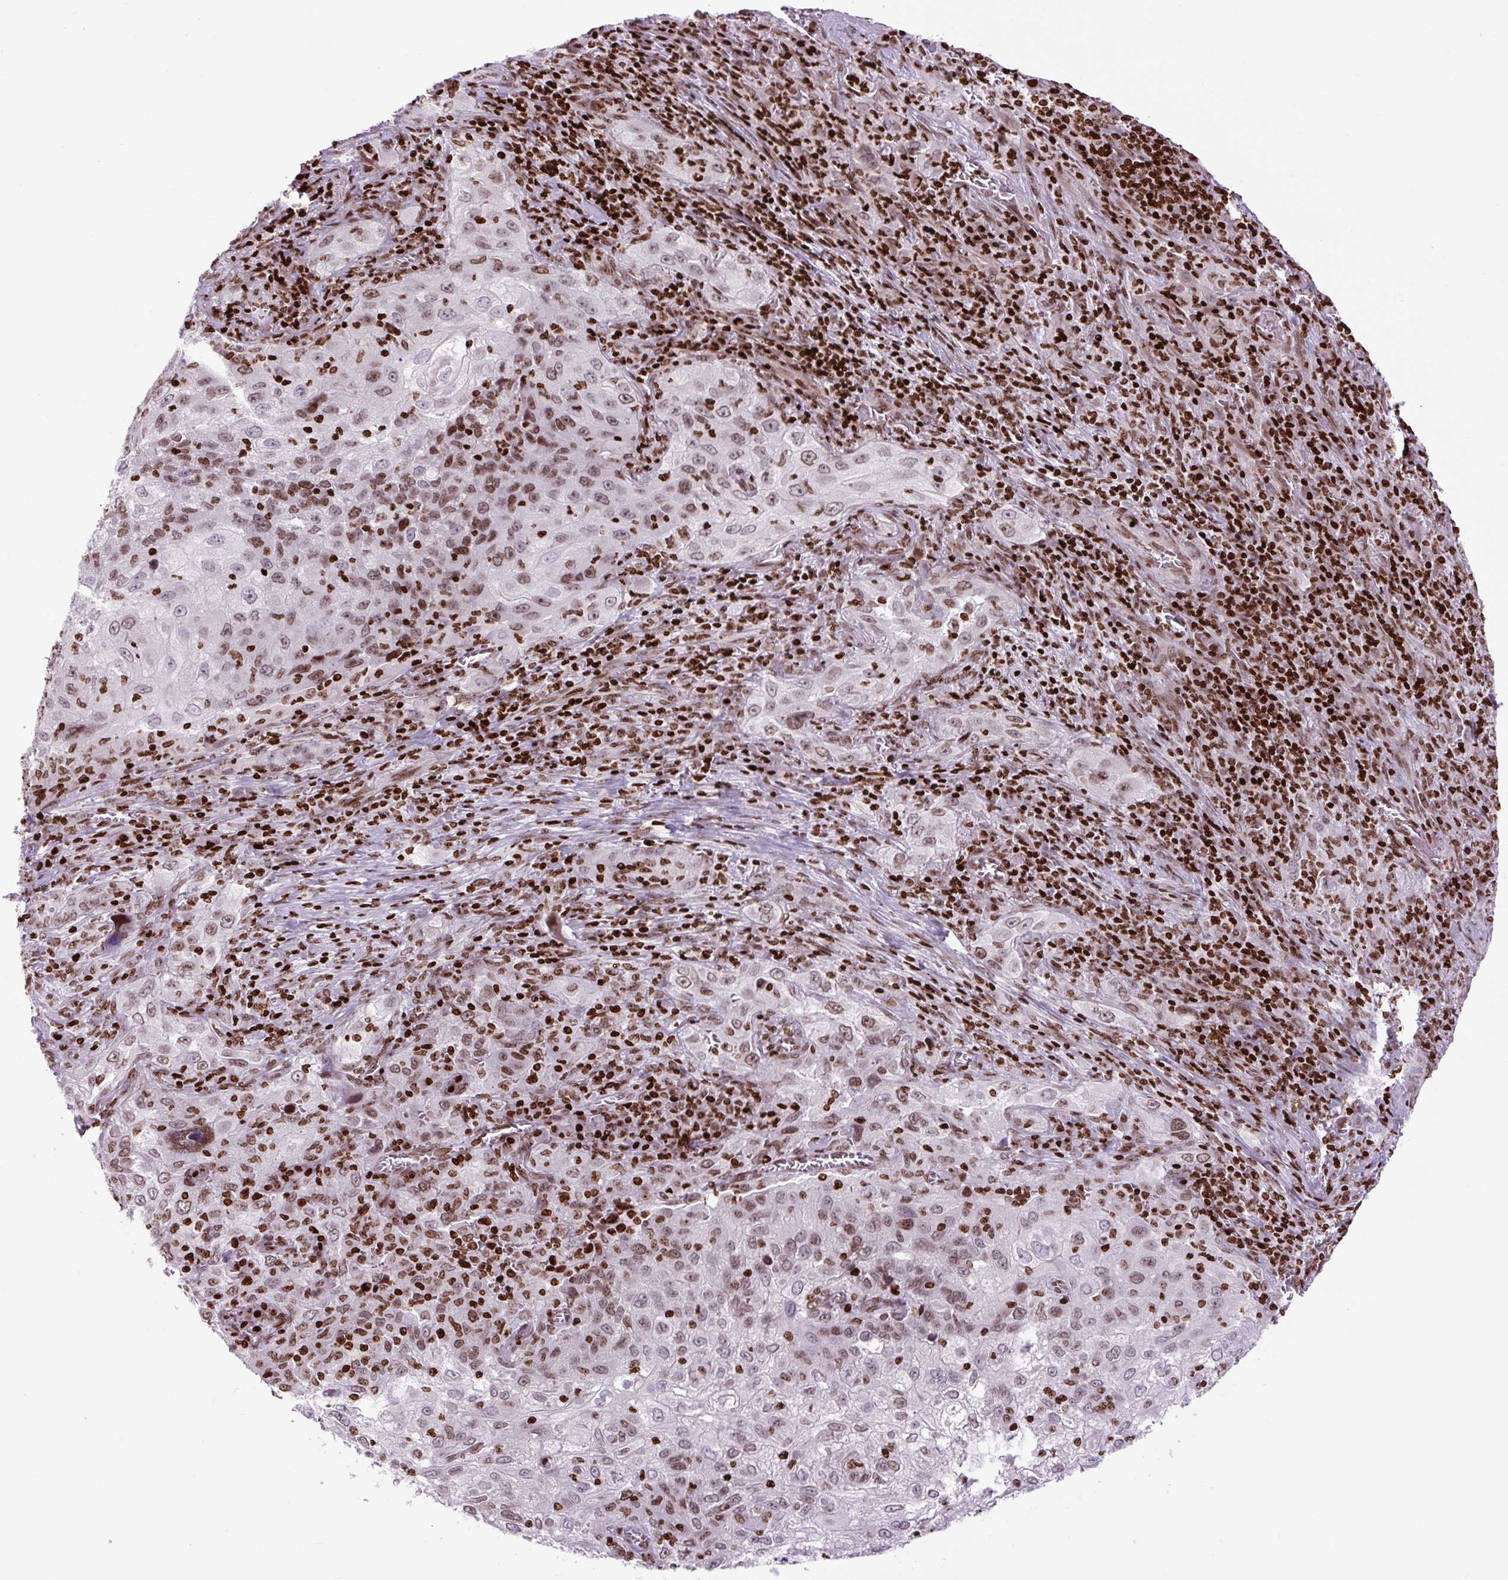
{"staining": {"intensity": "moderate", "quantity": ">75%", "location": "nuclear"}, "tissue": "lung cancer", "cell_type": "Tumor cells", "image_type": "cancer", "snomed": [{"axis": "morphology", "description": "Squamous cell carcinoma, NOS"}, {"axis": "topography", "description": "Lung"}], "caption": "A brown stain highlights moderate nuclear expression of a protein in human squamous cell carcinoma (lung) tumor cells.", "gene": "H1-3", "patient": {"sex": "female", "age": 69}}